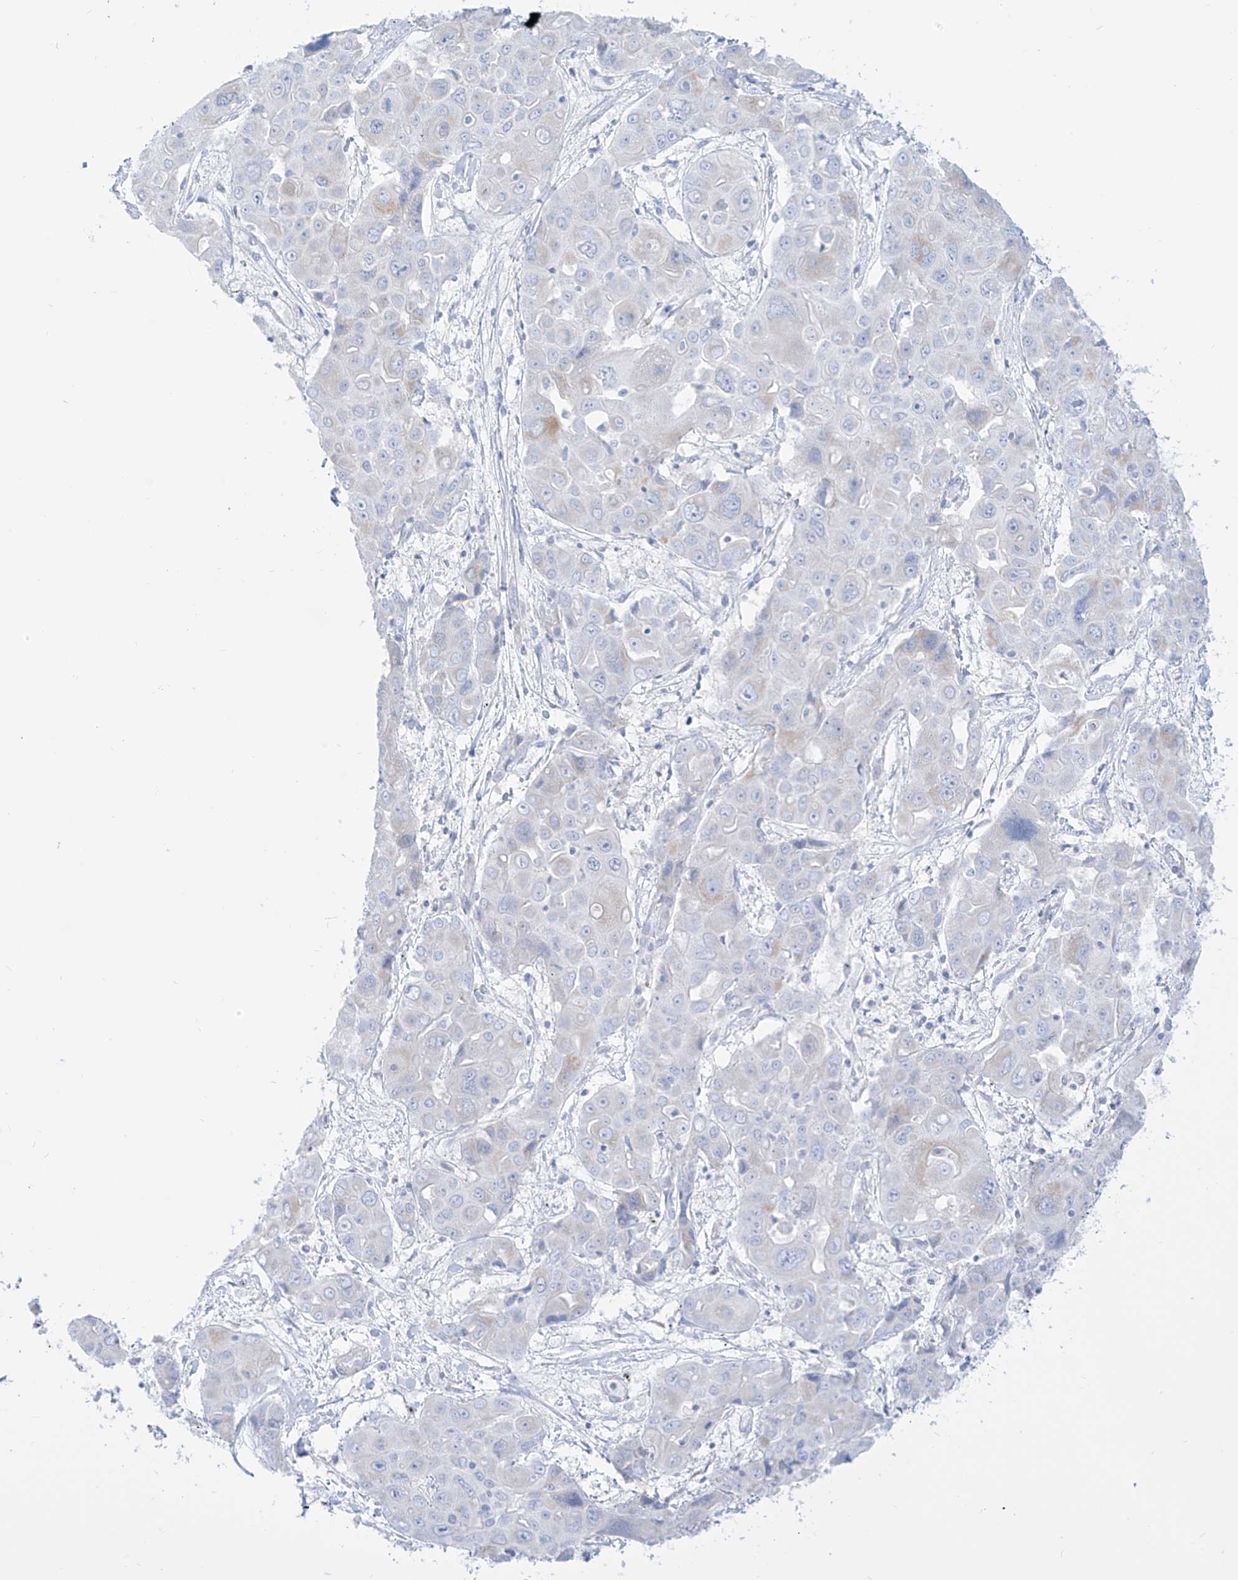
{"staining": {"intensity": "negative", "quantity": "none", "location": "none"}, "tissue": "liver cancer", "cell_type": "Tumor cells", "image_type": "cancer", "snomed": [{"axis": "morphology", "description": "Cholangiocarcinoma"}, {"axis": "topography", "description": "Liver"}], "caption": "Tumor cells are negative for protein expression in human liver cholangiocarcinoma. Nuclei are stained in blue.", "gene": "SLC26A3", "patient": {"sex": "male", "age": 67}}